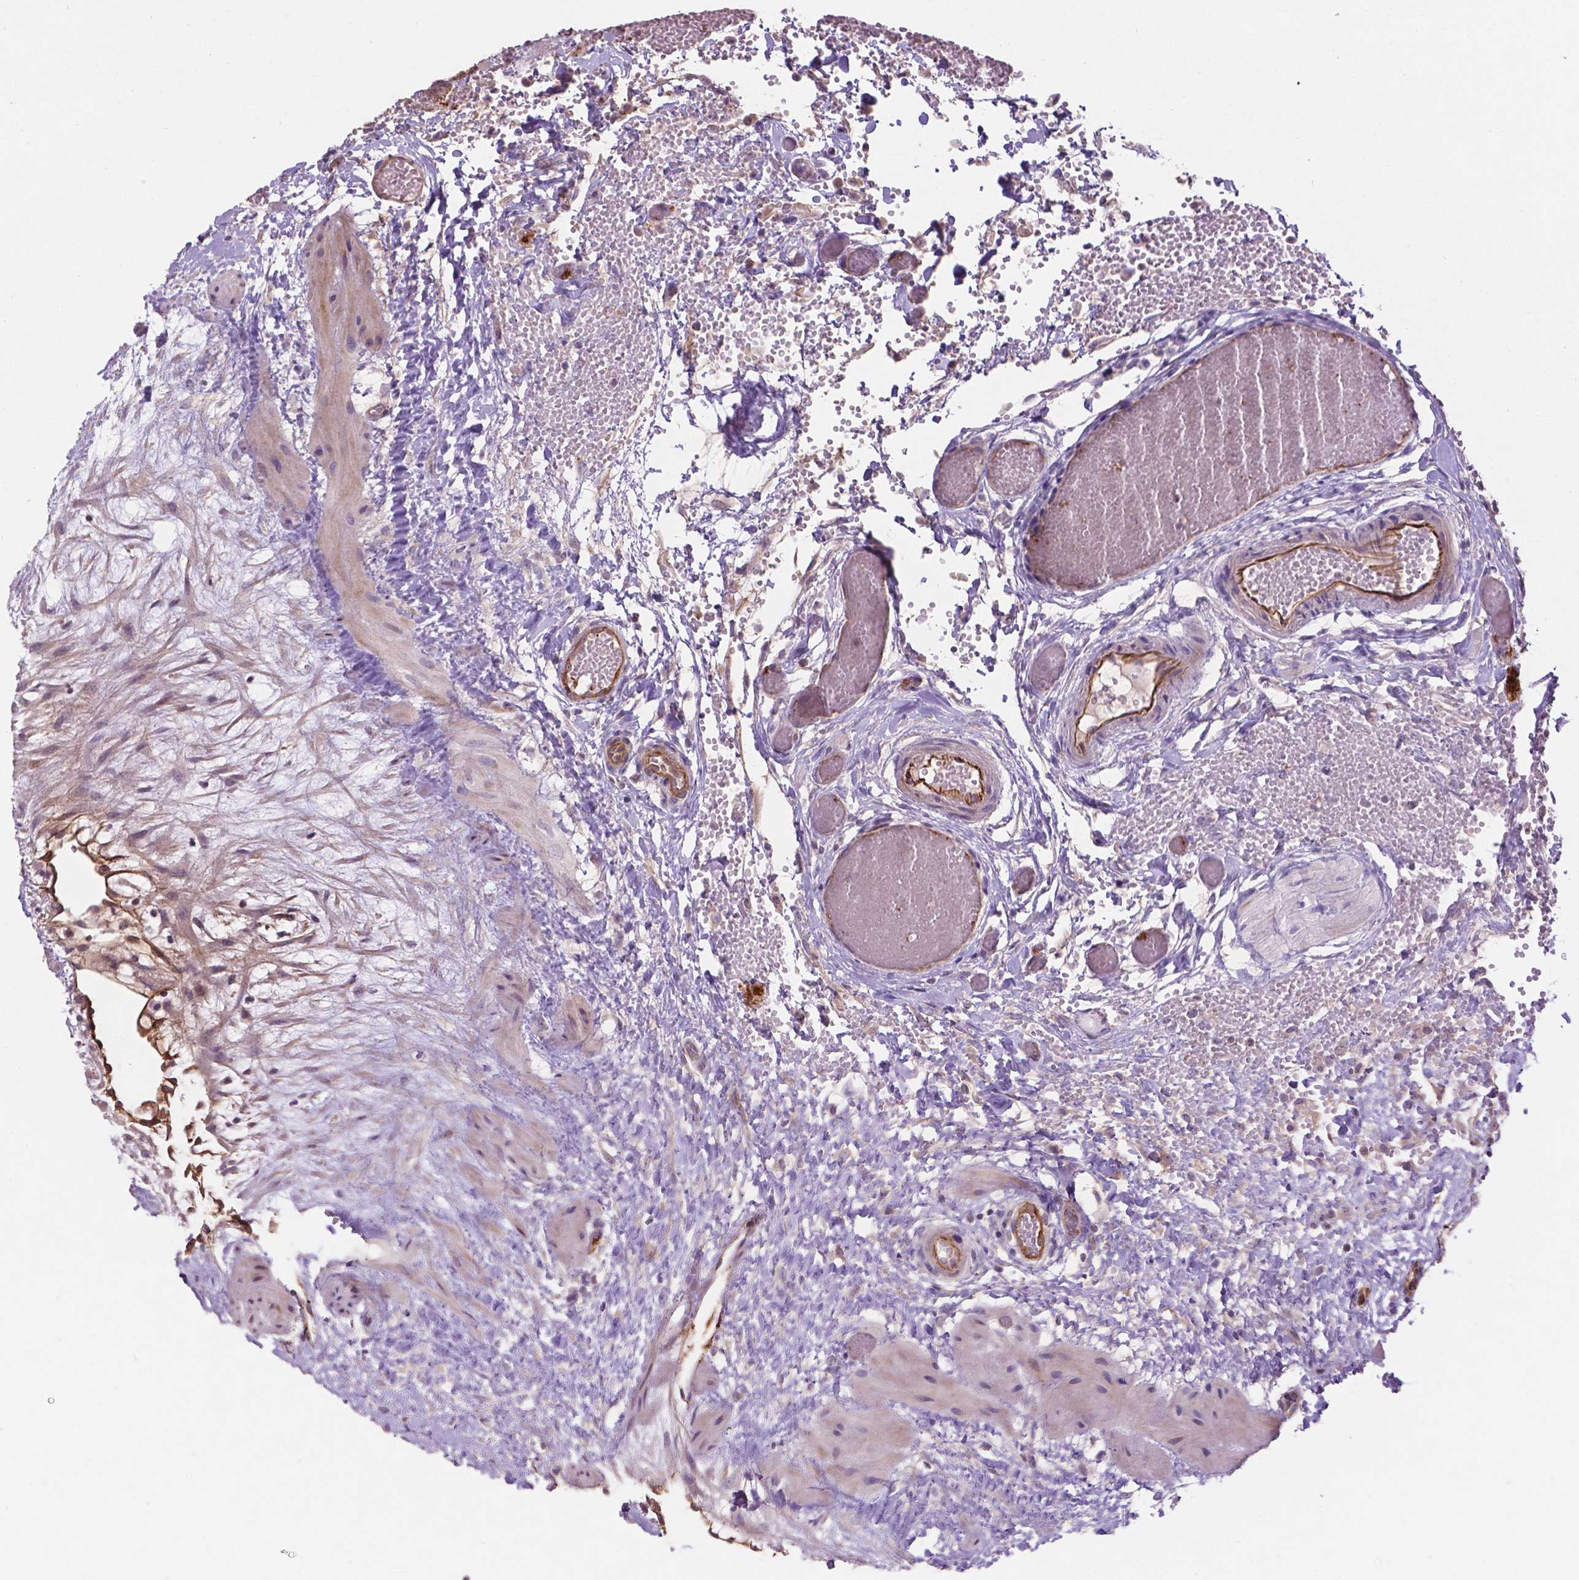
{"staining": {"intensity": "moderate", "quantity": "<25%", "location": "cytoplasmic/membranous"}, "tissue": "fallopian tube", "cell_type": "Glandular cells", "image_type": "normal", "snomed": [{"axis": "morphology", "description": "Normal tissue, NOS"}, {"axis": "topography", "description": "Fallopian tube"}], "caption": "Immunohistochemistry (IHC) (DAB (3,3'-diaminobenzidine)) staining of normal human fallopian tube exhibits moderate cytoplasmic/membranous protein expression in approximately <25% of glandular cells. Using DAB (brown) and hematoxylin (blue) stains, captured at high magnification using brightfield microscopy.", "gene": "ARL5C", "patient": {"sex": "female", "age": 37}}